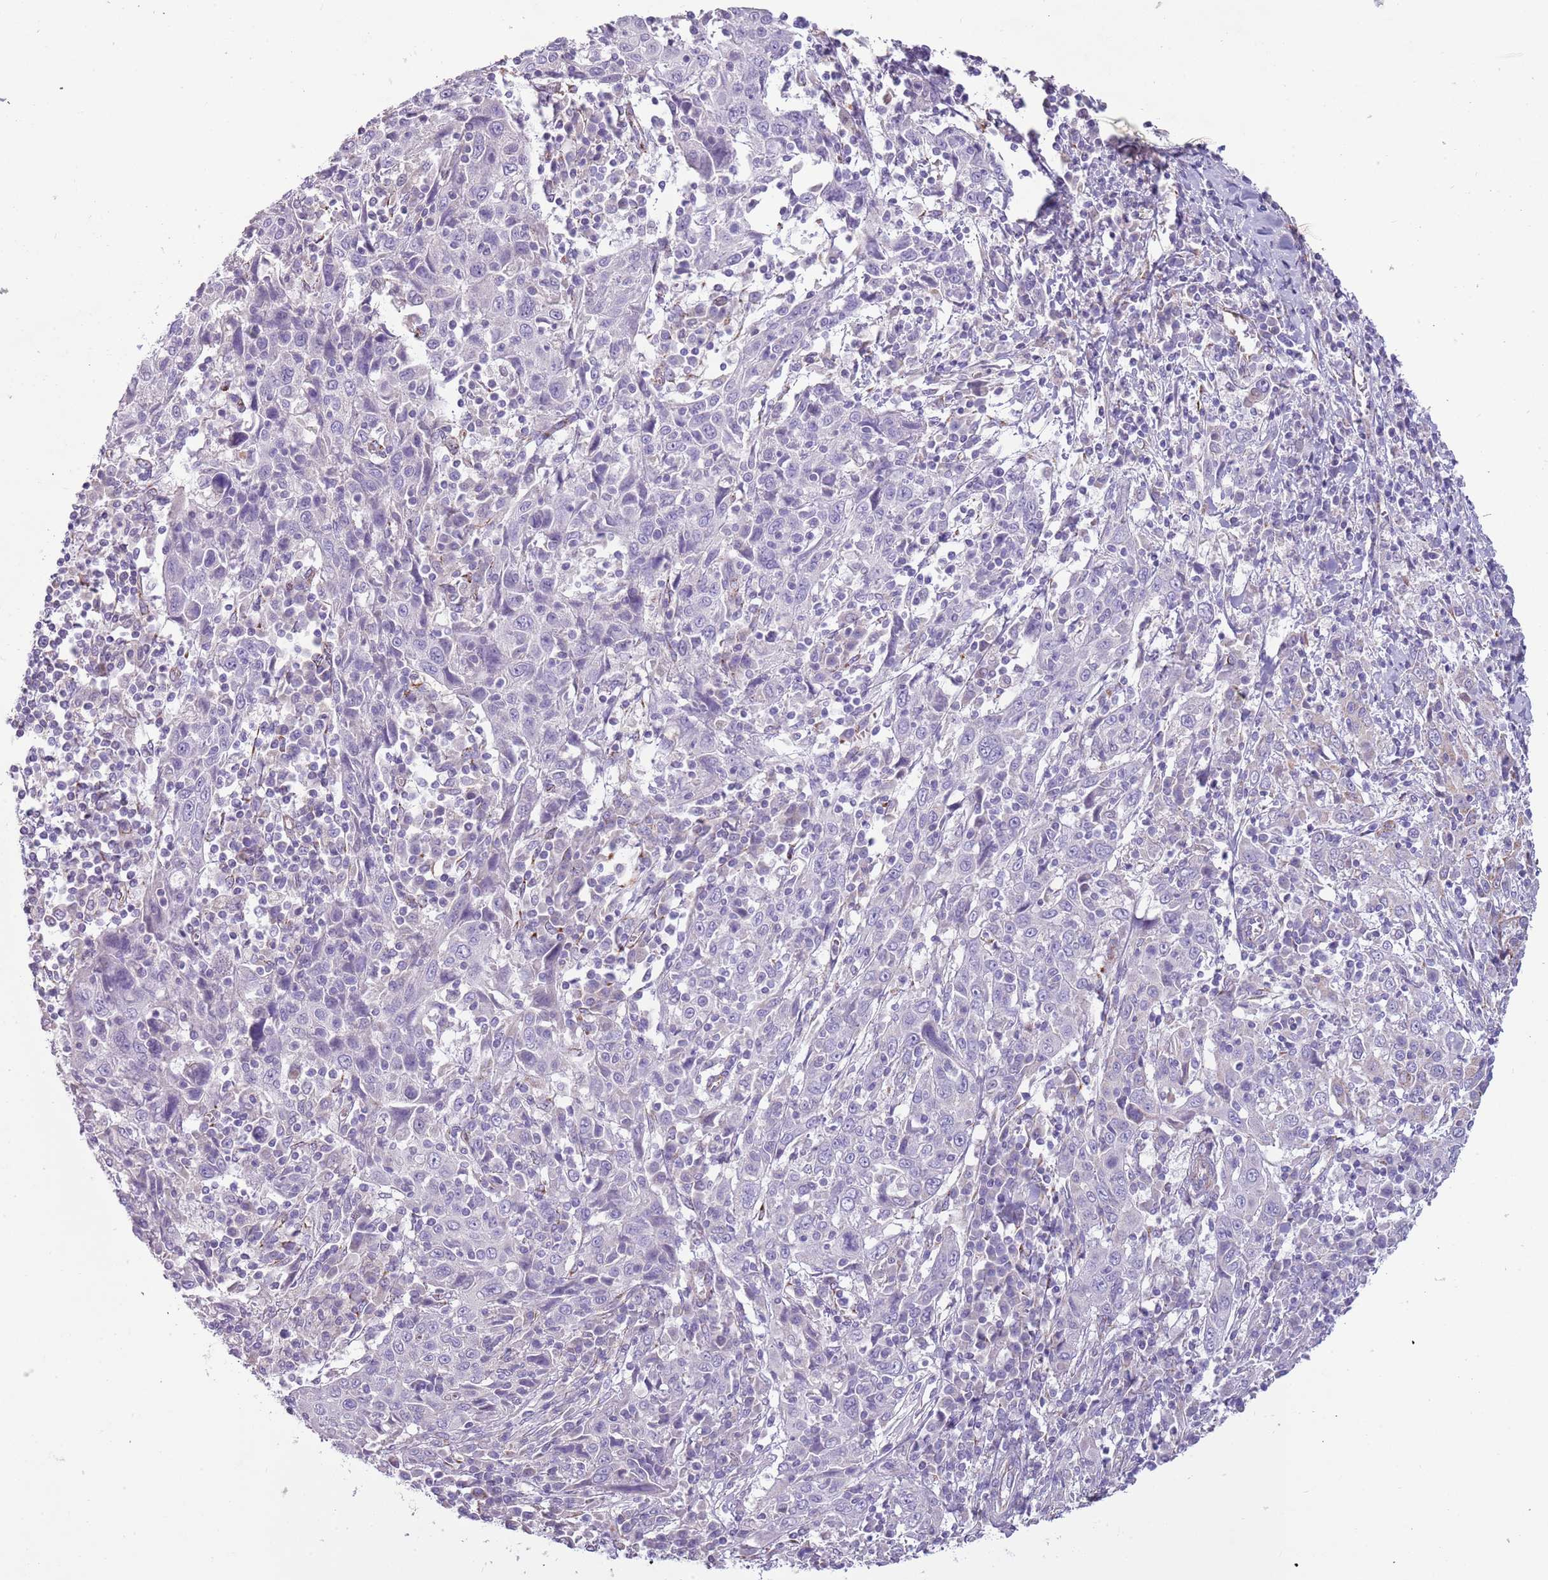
{"staining": {"intensity": "negative", "quantity": "none", "location": "none"}, "tissue": "cervical cancer", "cell_type": "Tumor cells", "image_type": "cancer", "snomed": [{"axis": "morphology", "description": "Squamous cell carcinoma, NOS"}, {"axis": "topography", "description": "Cervix"}], "caption": "Micrograph shows no significant protein staining in tumor cells of cervical cancer.", "gene": "RNF222", "patient": {"sex": "female", "age": 46}}